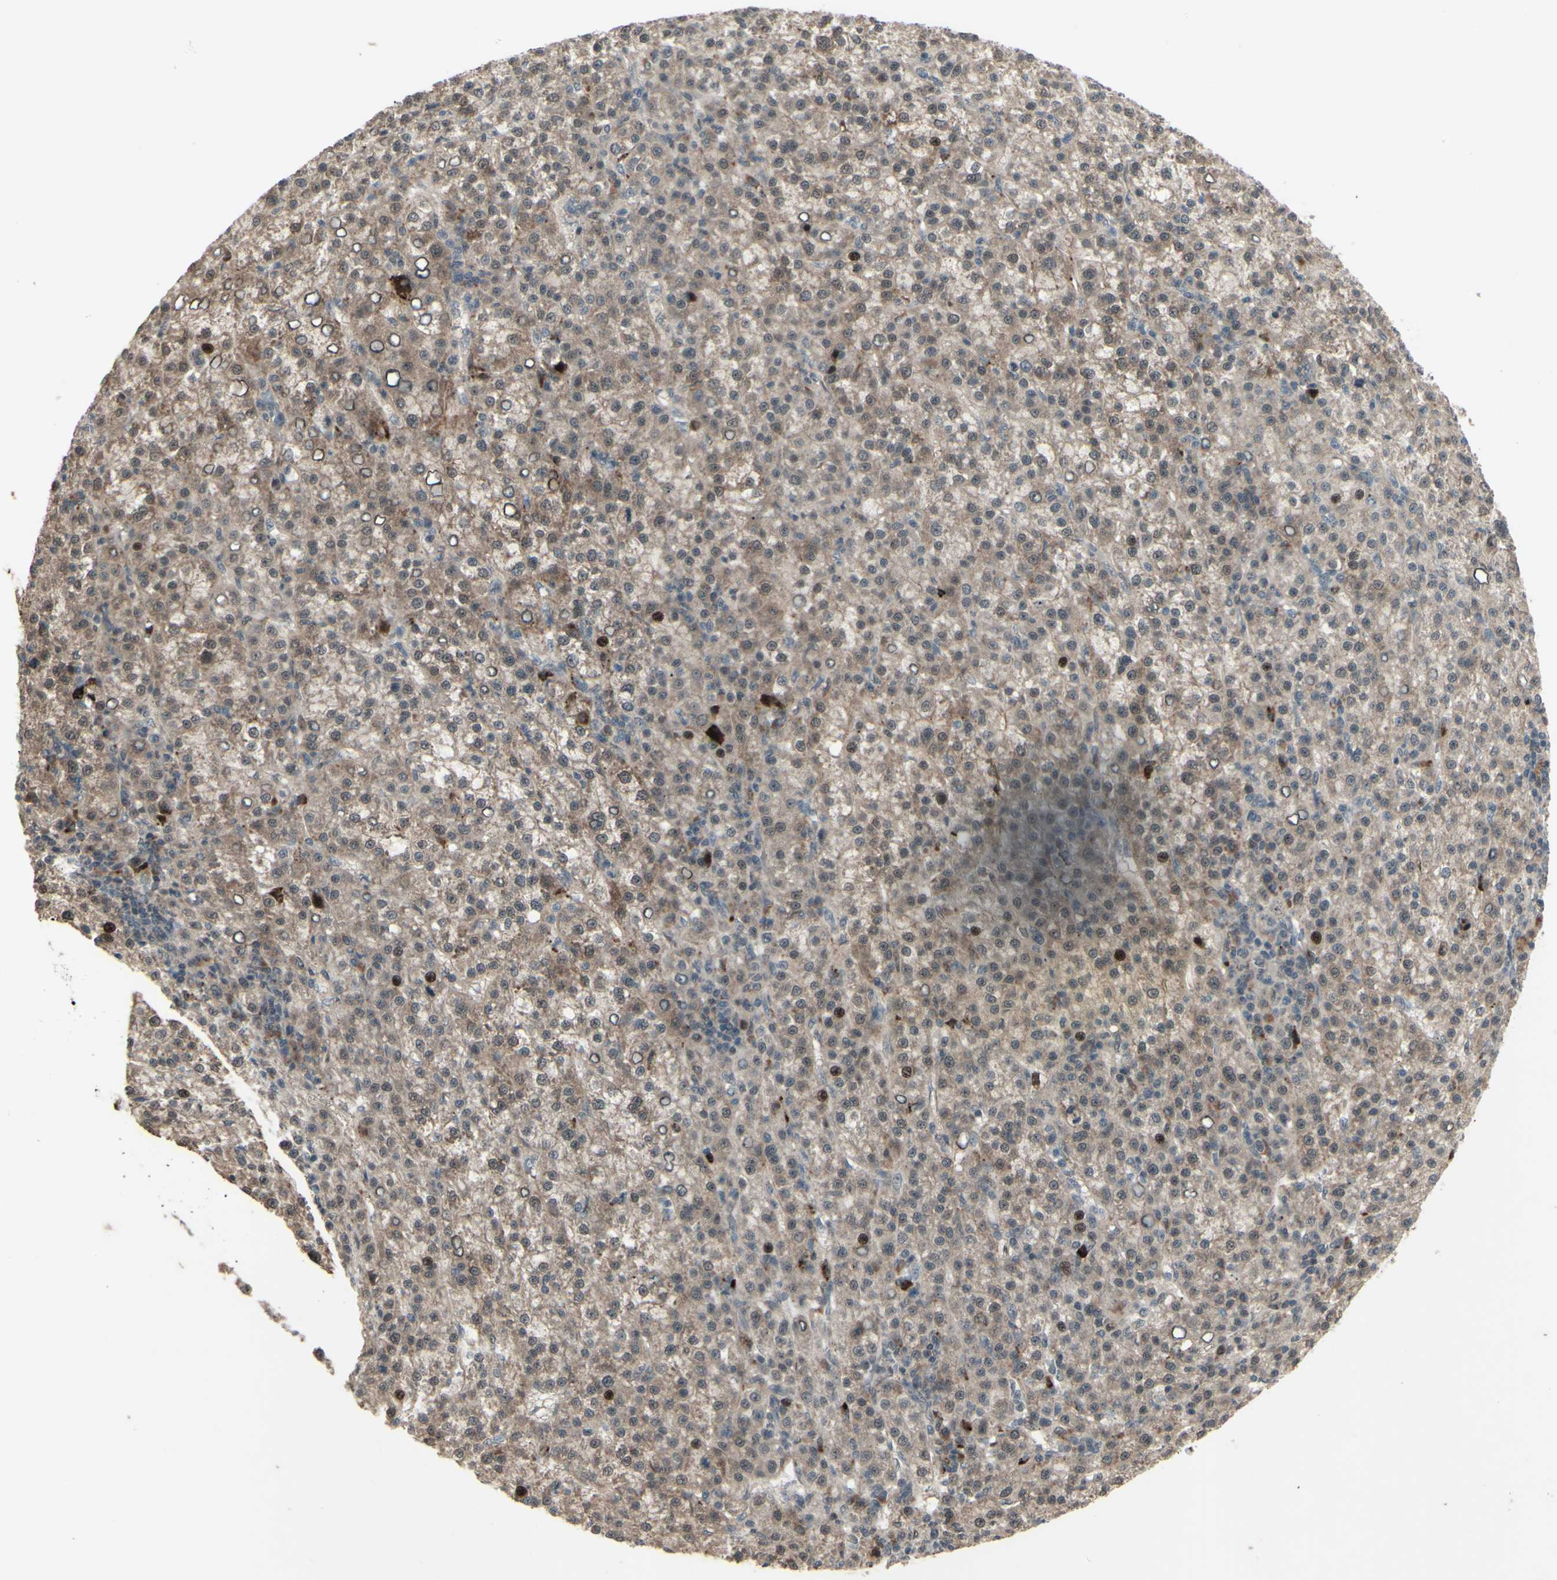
{"staining": {"intensity": "moderate", "quantity": ">75%", "location": "cytoplasmic/membranous,nuclear"}, "tissue": "liver cancer", "cell_type": "Tumor cells", "image_type": "cancer", "snomed": [{"axis": "morphology", "description": "Carcinoma, Hepatocellular, NOS"}, {"axis": "topography", "description": "Liver"}], "caption": "A micrograph showing moderate cytoplasmic/membranous and nuclear staining in about >75% of tumor cells in liver cancer (hepatocellular carcinoma), as visualized by brown immunohistochemical staining.", "gene": "MLF2", "patient": {"sex": "female", "age": 58}}